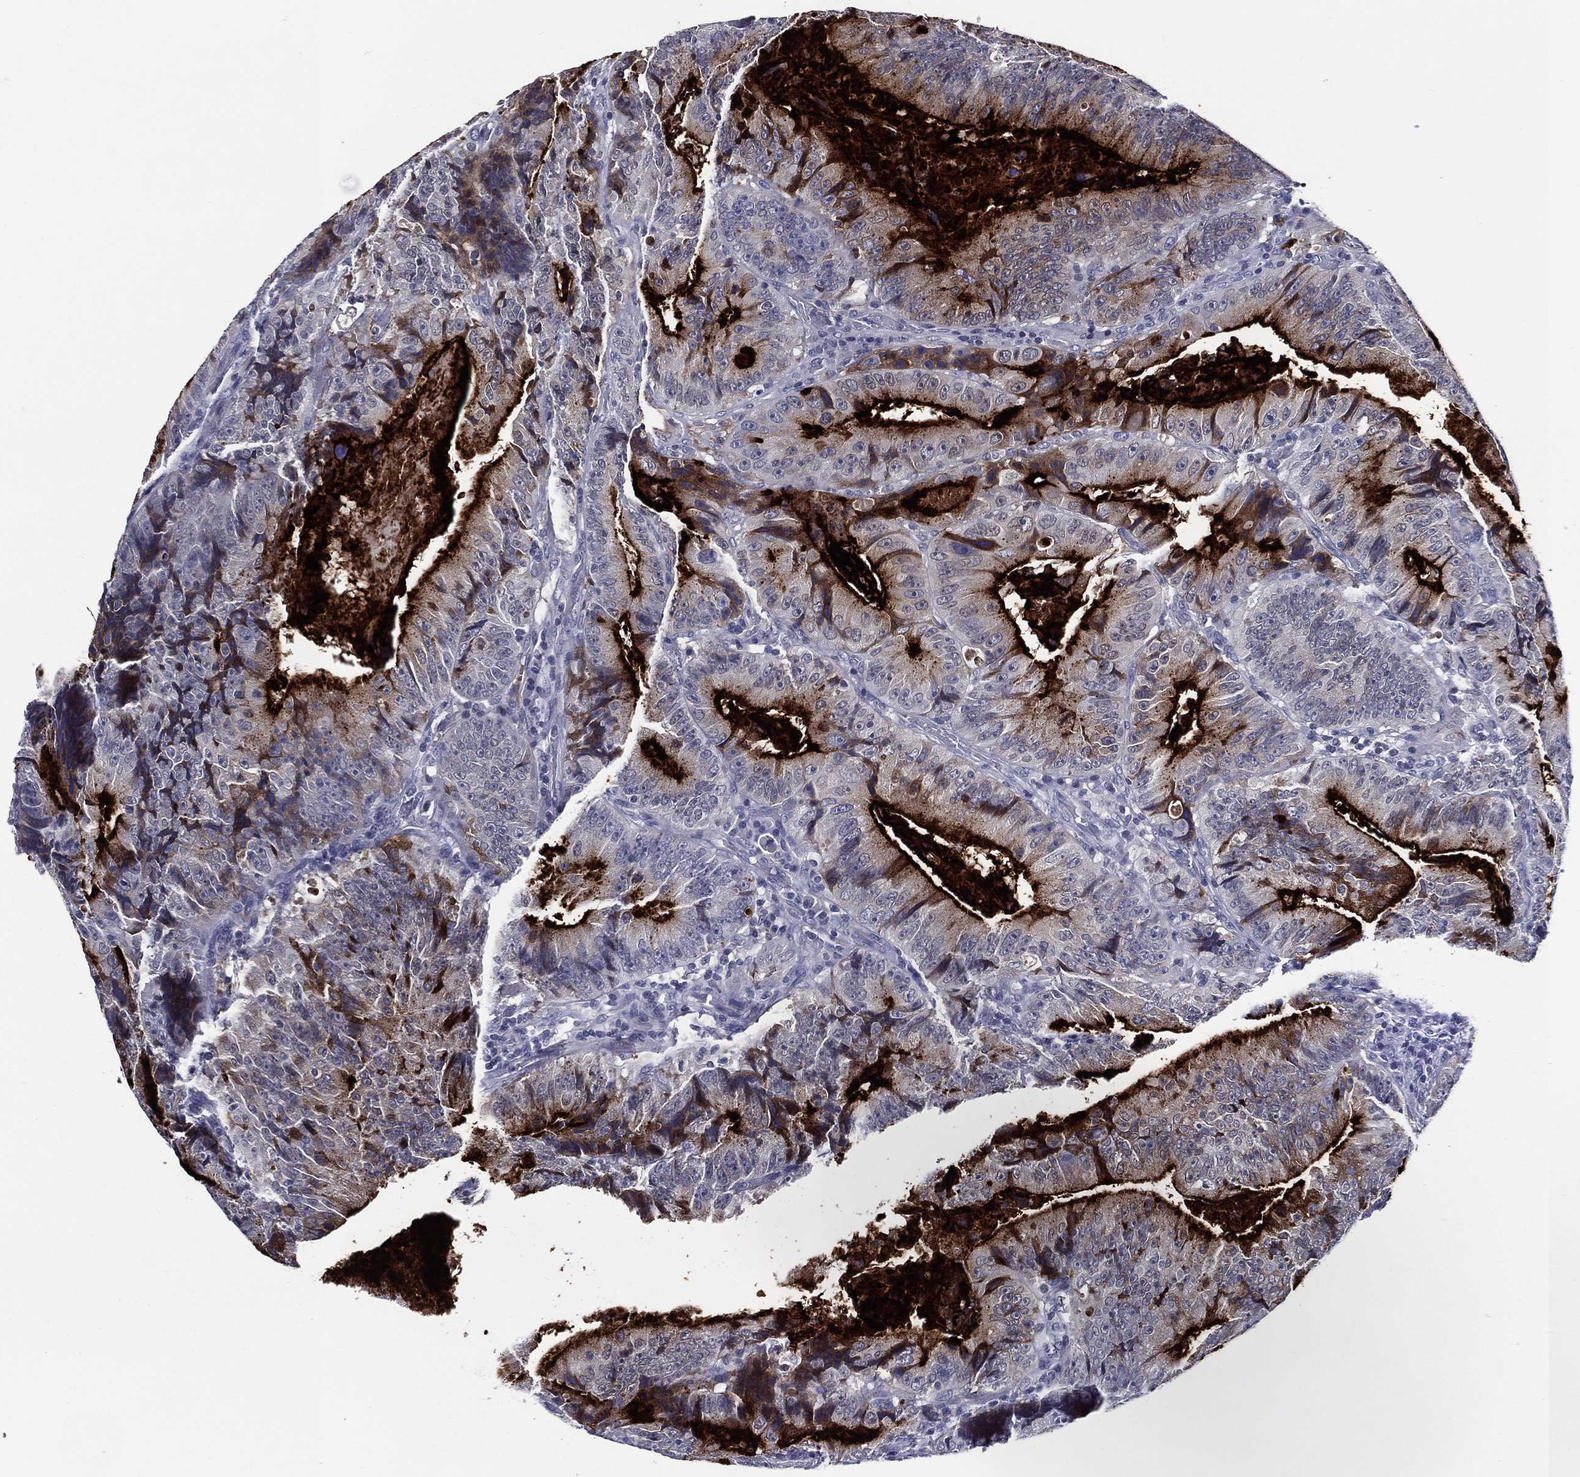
{"staining": {"intensity": "strong", "quantity": "25%-75%", "location": "cytoplasmic/membranous"}, "tissue": "colorectal cancer", "cell_type": "Tumor cells", "image_type": "cancer", "snomed": [{"axis": "morphology", "description": "Adenocarcinoma, NOS"}, {"axis": "topography", "description": "Colon"}], "caption": "Strong cytoplasmic/membranous expression for a protein is seen in approximately 25%-75% of tumor cells of adenocarcinoma (colorectal) using IHC.", "gene": "ACE2", "patient": {"sex": "female", "age": 86}}